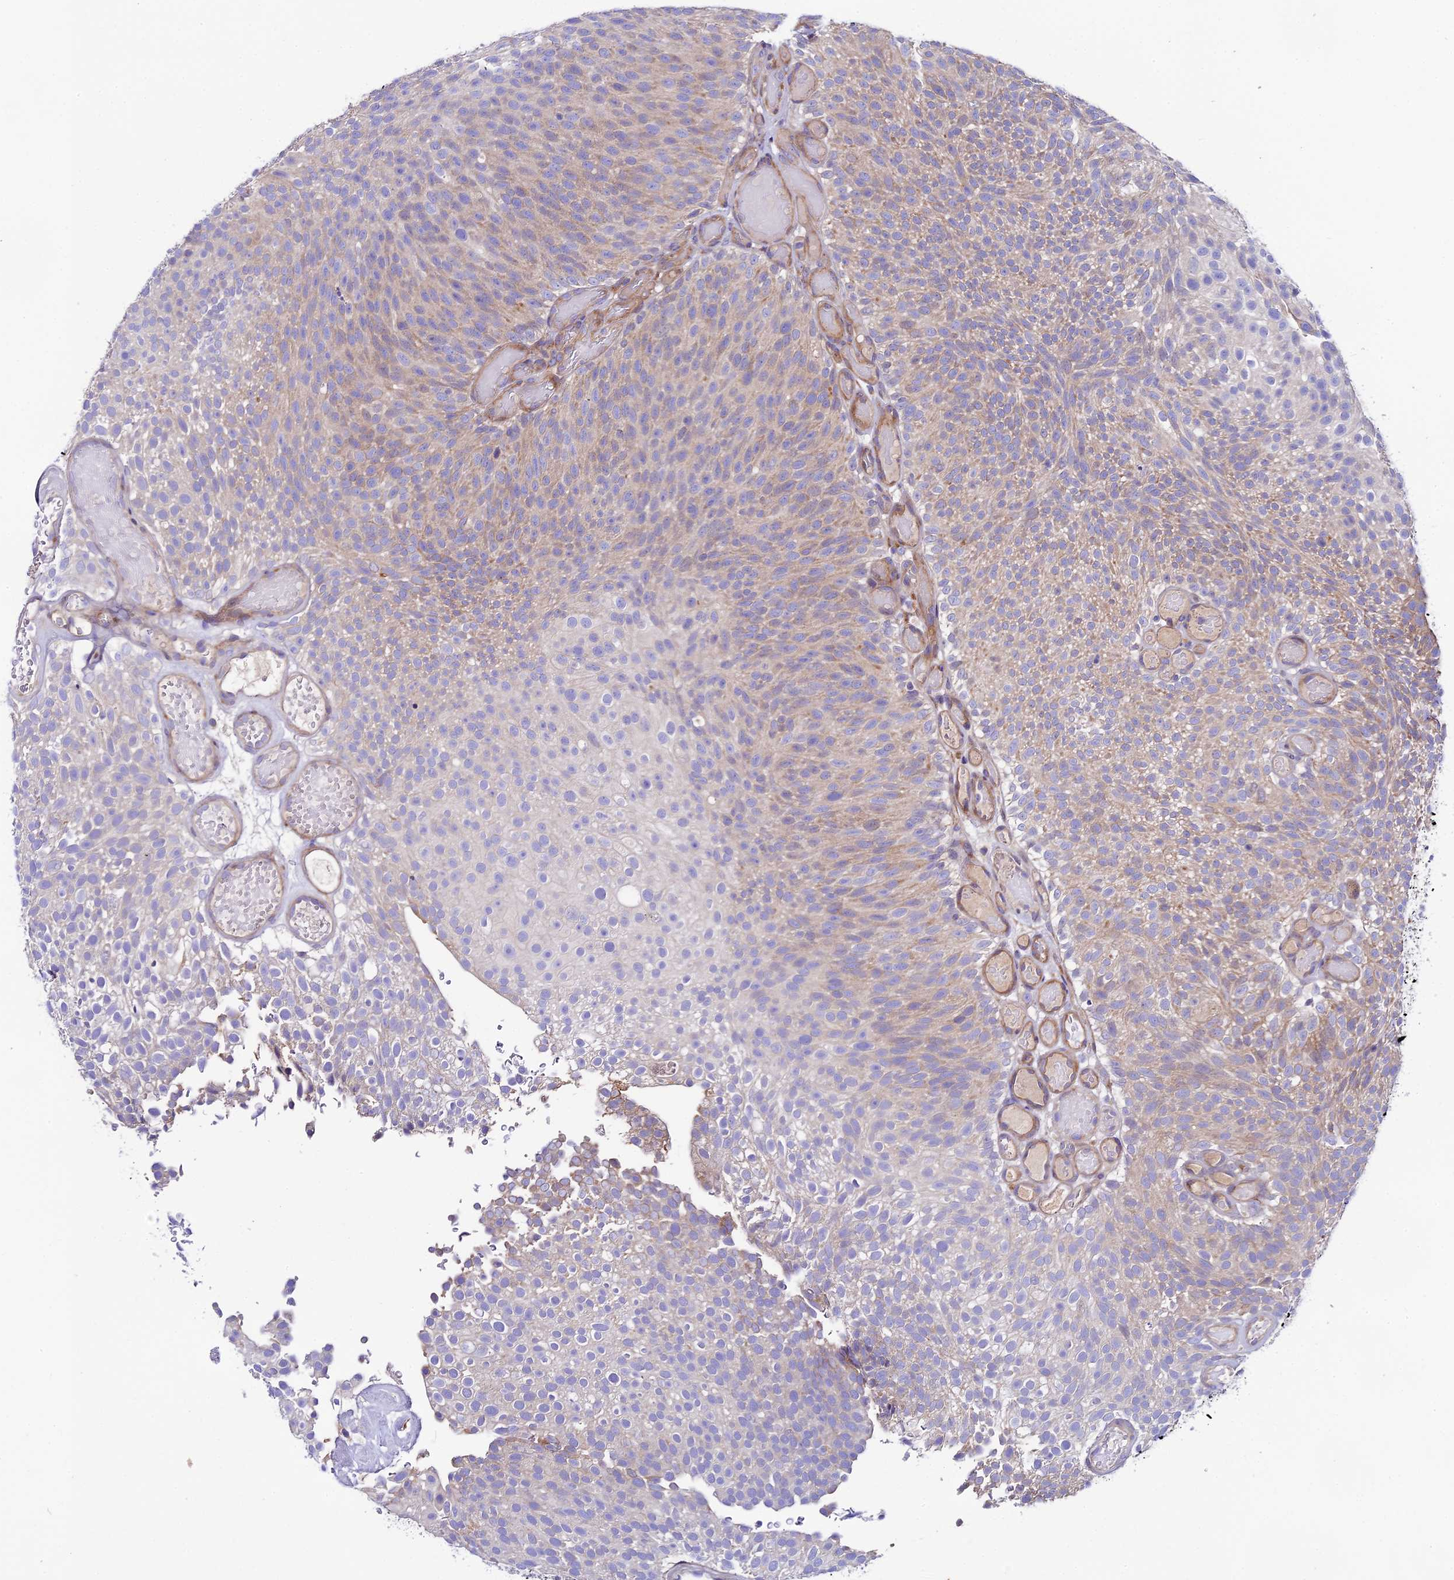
{"staining": {"intensity": "weak", "quantity": "25%-75%", "location": "cytoplasmic/membranous"}, "tissue": "urothelial cancer", "cell_type": "Tumor cells", "image_type": "cancer", "snomed": [{"axis": "morphology", "description": "Urothelial carcinoma, Low grade"}, {"axis": "topography", "description": "Urinary bladder"}], "caption": "Urothelial carcinoma (low-grade) stained with a protein marker demonstrates weak staining in tumor cells.", "gene": "PIGU", "patient": {"sex": "male", "age": 78}}